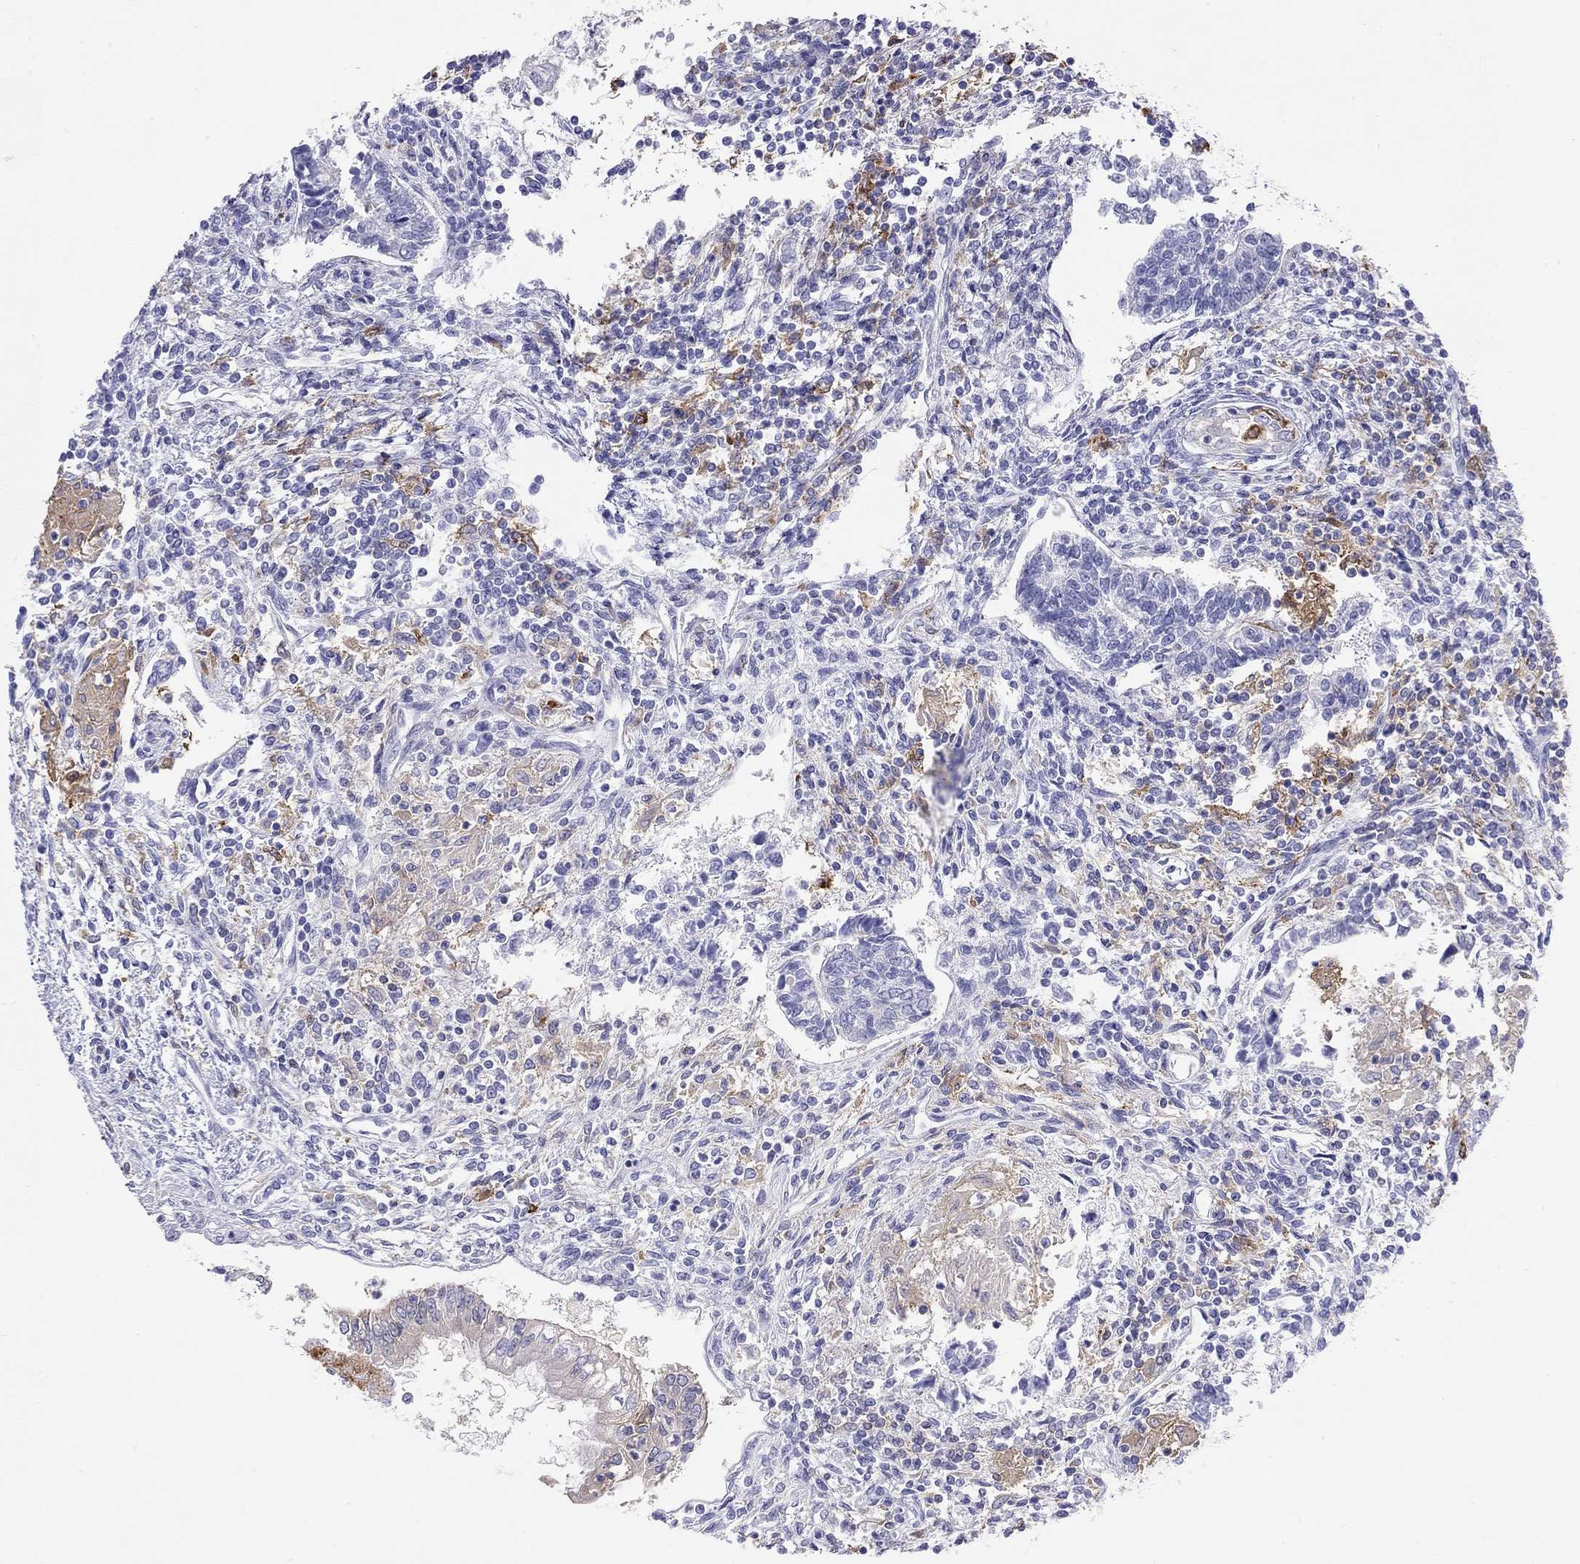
{"staining": {"intensity": "negative", "quantity": "none", "location": "none"}, "tissue": "testis cancer", "cell_type": "Tumor cells", "image_type": "cancer", "snomed": [{"axis": "morphology", "description": "Carcinoma, Embryonal, NOS"}, {"axis": "topography", "description": "Testis"}], "caption": "Immunohistochemistry image of neoplastic tissue: testis cancer (embryonal carcinoma) stained with DAB demonstrates no significant protein staining in tumor cells. (DAB (3,3'-diaminobenzidine) immunohistochemistry (IHC), high magnification).", "gene": "HLA-DQB2", "patient": {"sex": "male", "age": 37}}